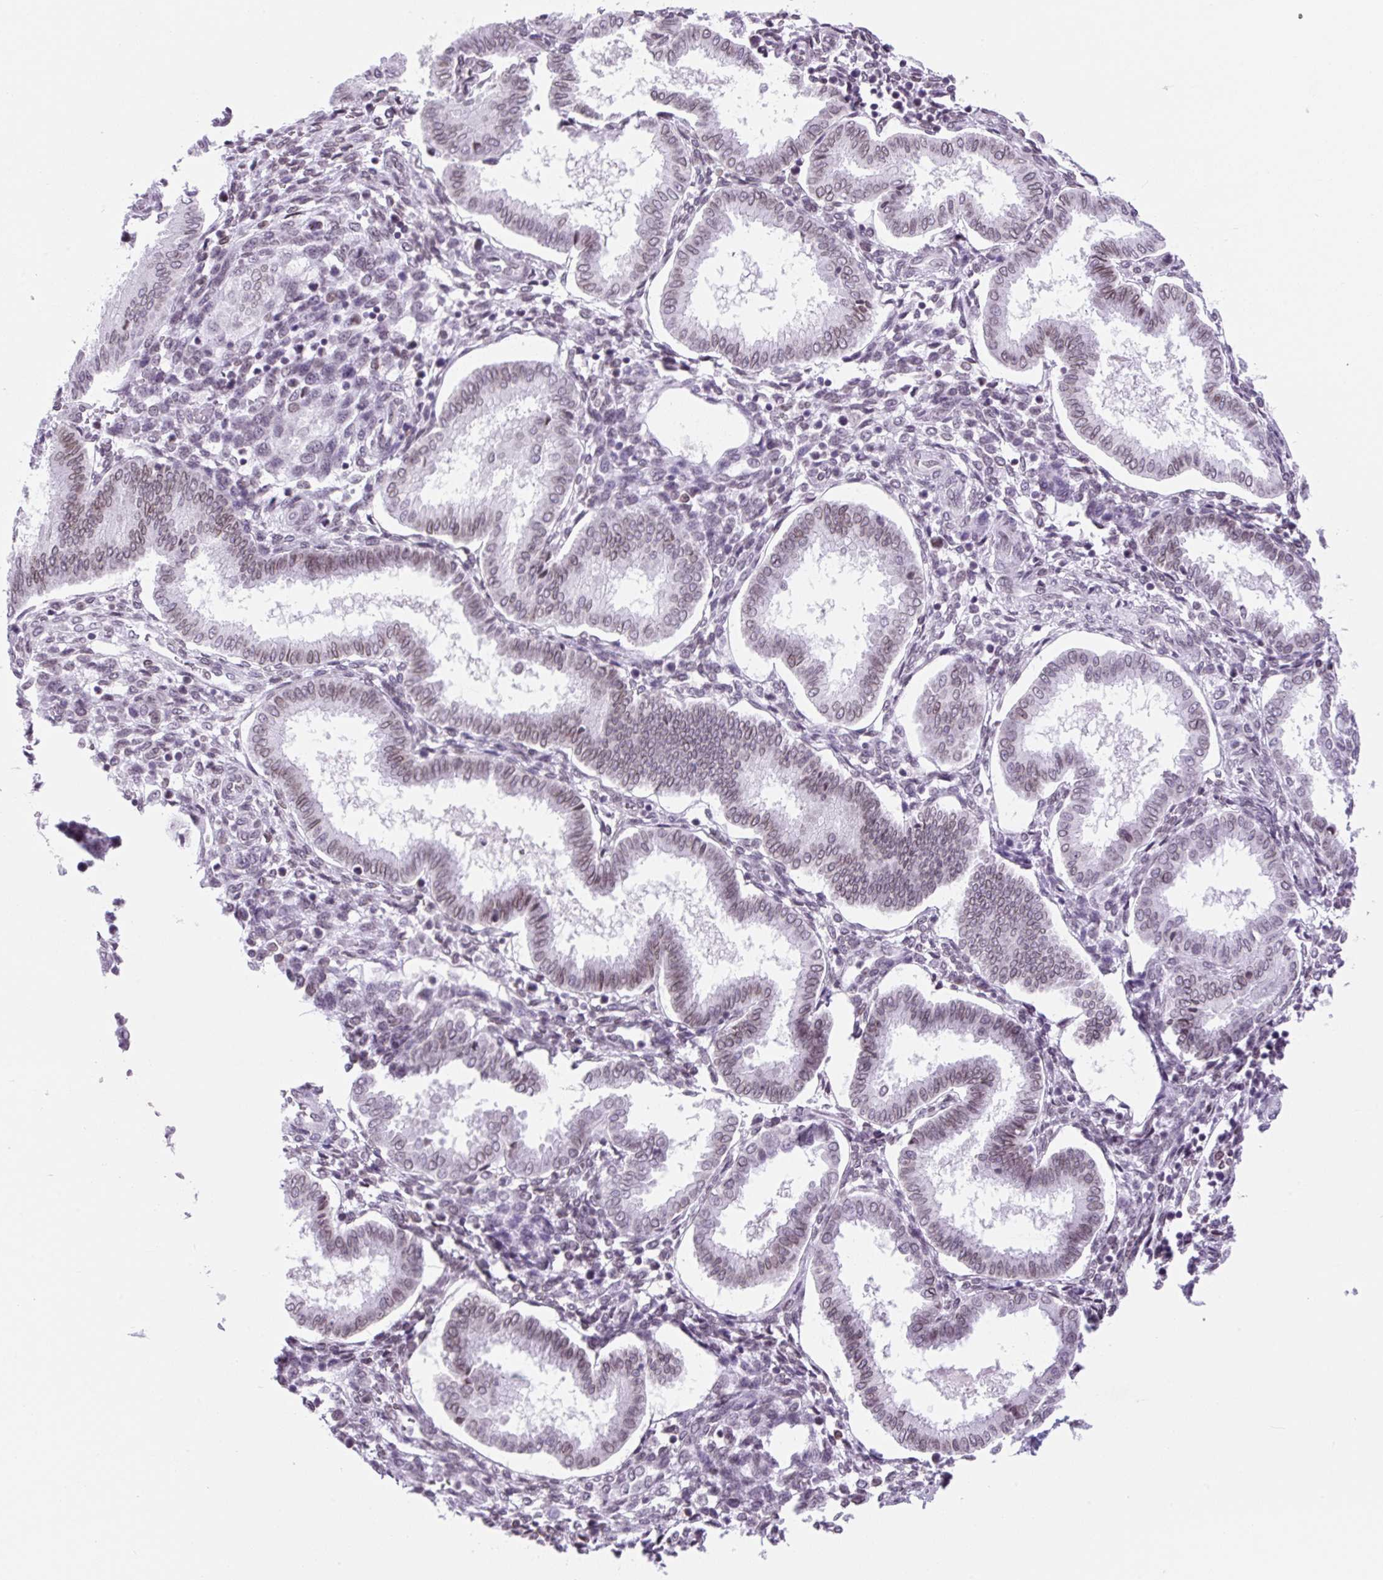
{"staining": {"intensity": "moderate", "quantity": "<25%", "location": "cytoplasmic/membranous,nuclear"}, "tissue": "endometrium", "cell_type": "Cells in endometrial stroma", "image_type": "normal", "snomed": [{"axis": "morphology", "description": "Normal tissue, NOS"}, {"axis": "topography", "description": "Endometrium"}], "caption": "Protein analysis of normal endometrium reveals moderate cytoplasmic/membranous,nuclear expression in about <25% of cells in endometrial stroma. (DAB IHC, brown staining for protein, blue staining for nuclei).", "gene": "VPREB1", "patient": {"sex": "female", "age": 24}}